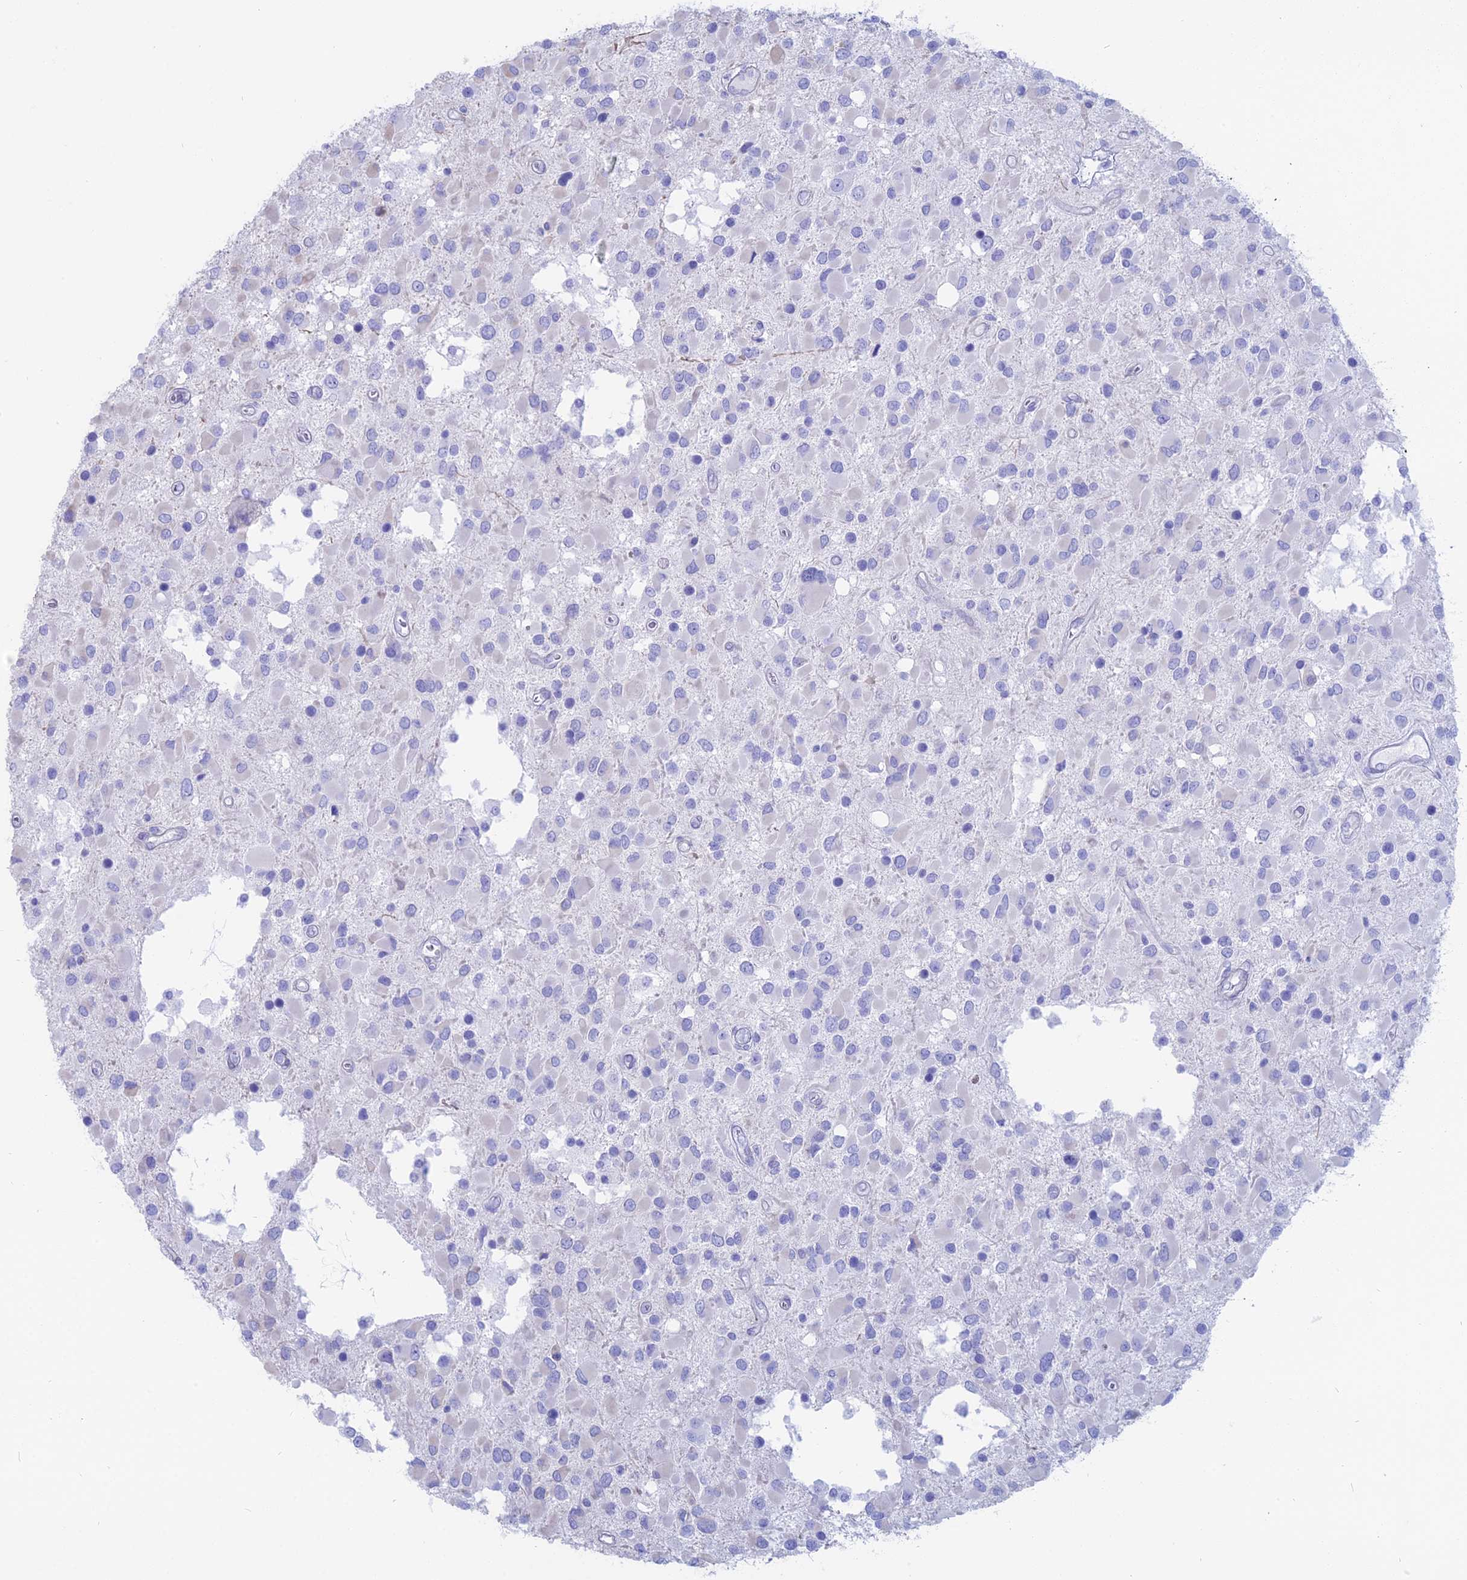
{"staining": {"intensity": "negative", "quantity": "none", "location": "none"}, "tissue": "glioma", "cell_type": "Tumor cells", "image_type": "cancer", "snomed": [{"axis": "morphology", "description": "Glioma, malignant, High grade"}, {"axis": "topography", "description": "Brain"}], "caption": "DAB immunohistochemical staining of human glioma displays no significant staining in tumor cells.", "gene": "OR2AE1", "patient": {"sex": "male", "age": 53}}